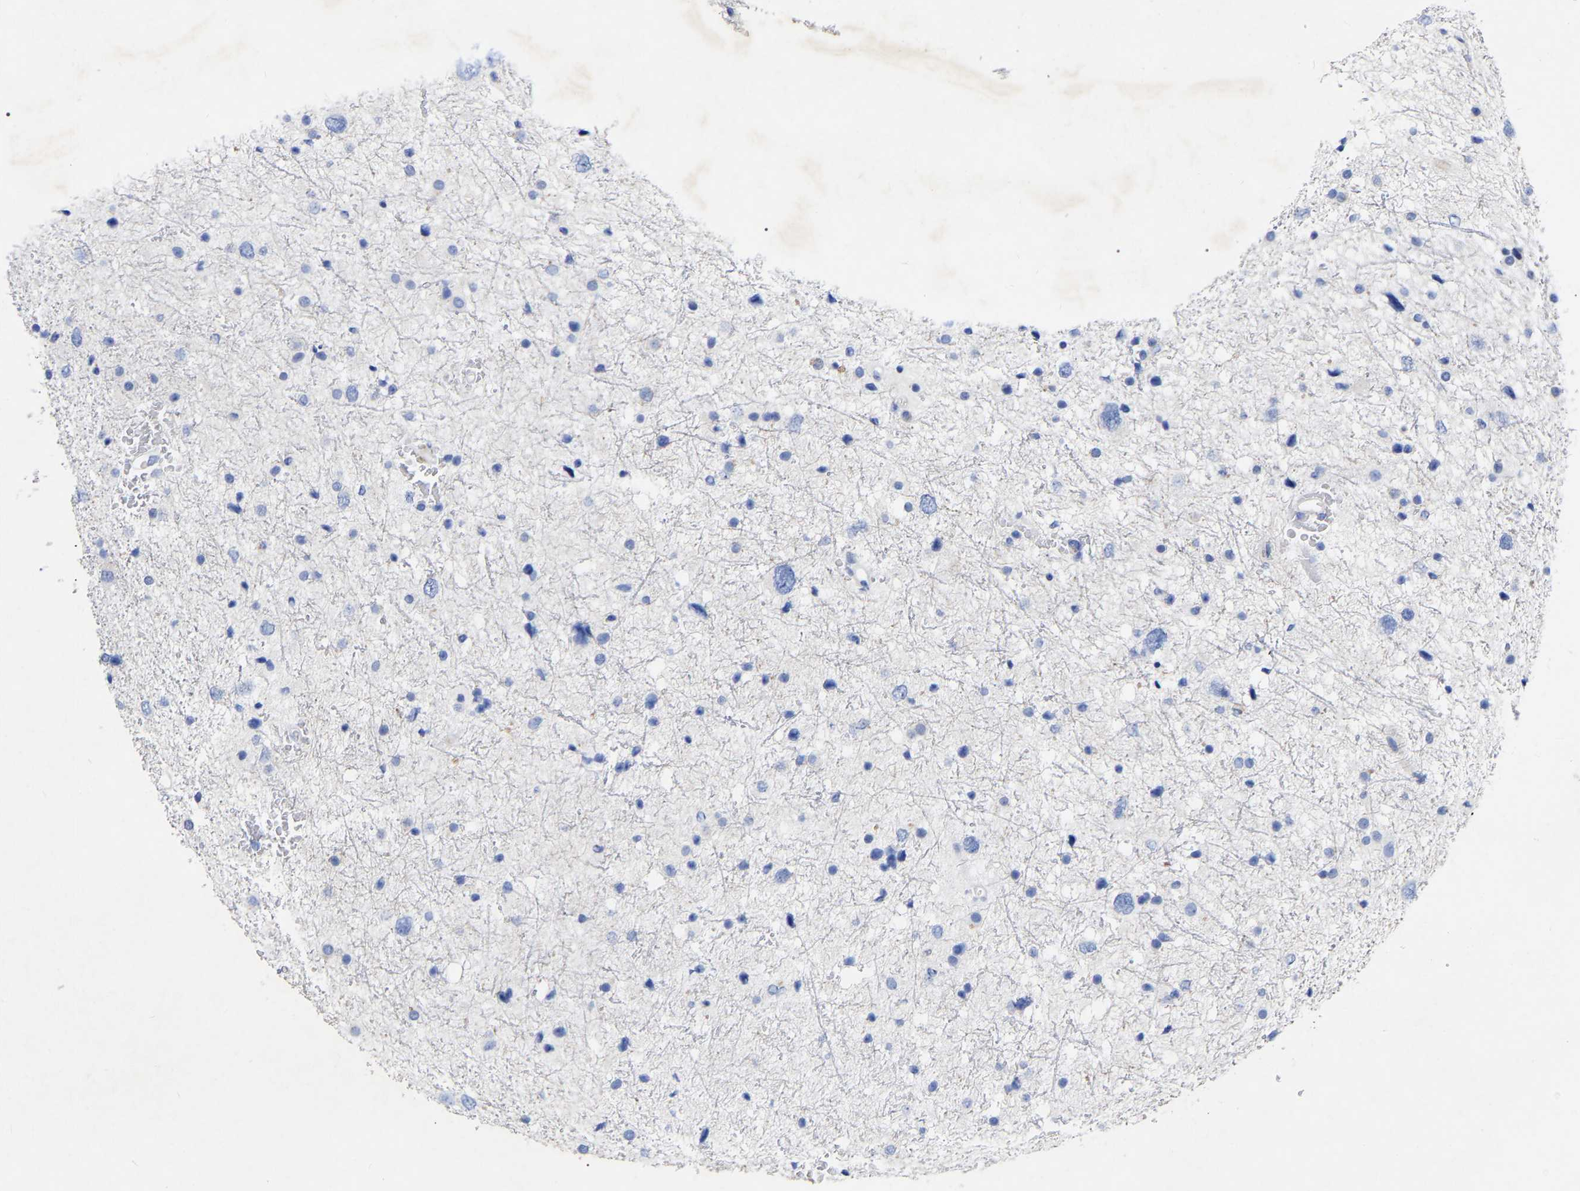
{"staining": {"intensity": "negative", "quantity": "none", "location": "none"}, "tissue": "glioma", "cell_type": "Tumor cells", "image_type": "cancer", "snomed": [{"axis": "morphology", "description": "Glioma, malignant, Low grade"}, {"axis": "topography", "description": "Brain"}], "caption": "Immunohistochemistry micrograph of neoplastic tissue: glioma stained with DAB (3,3'-diaminobenzidine) exhibits no significant protein staining in tumor cells. (Brightfield microscopy of DAB IHC at high magnification).", "gene": "PTPN7", "patient": {"sex": "female", "age": 37}}